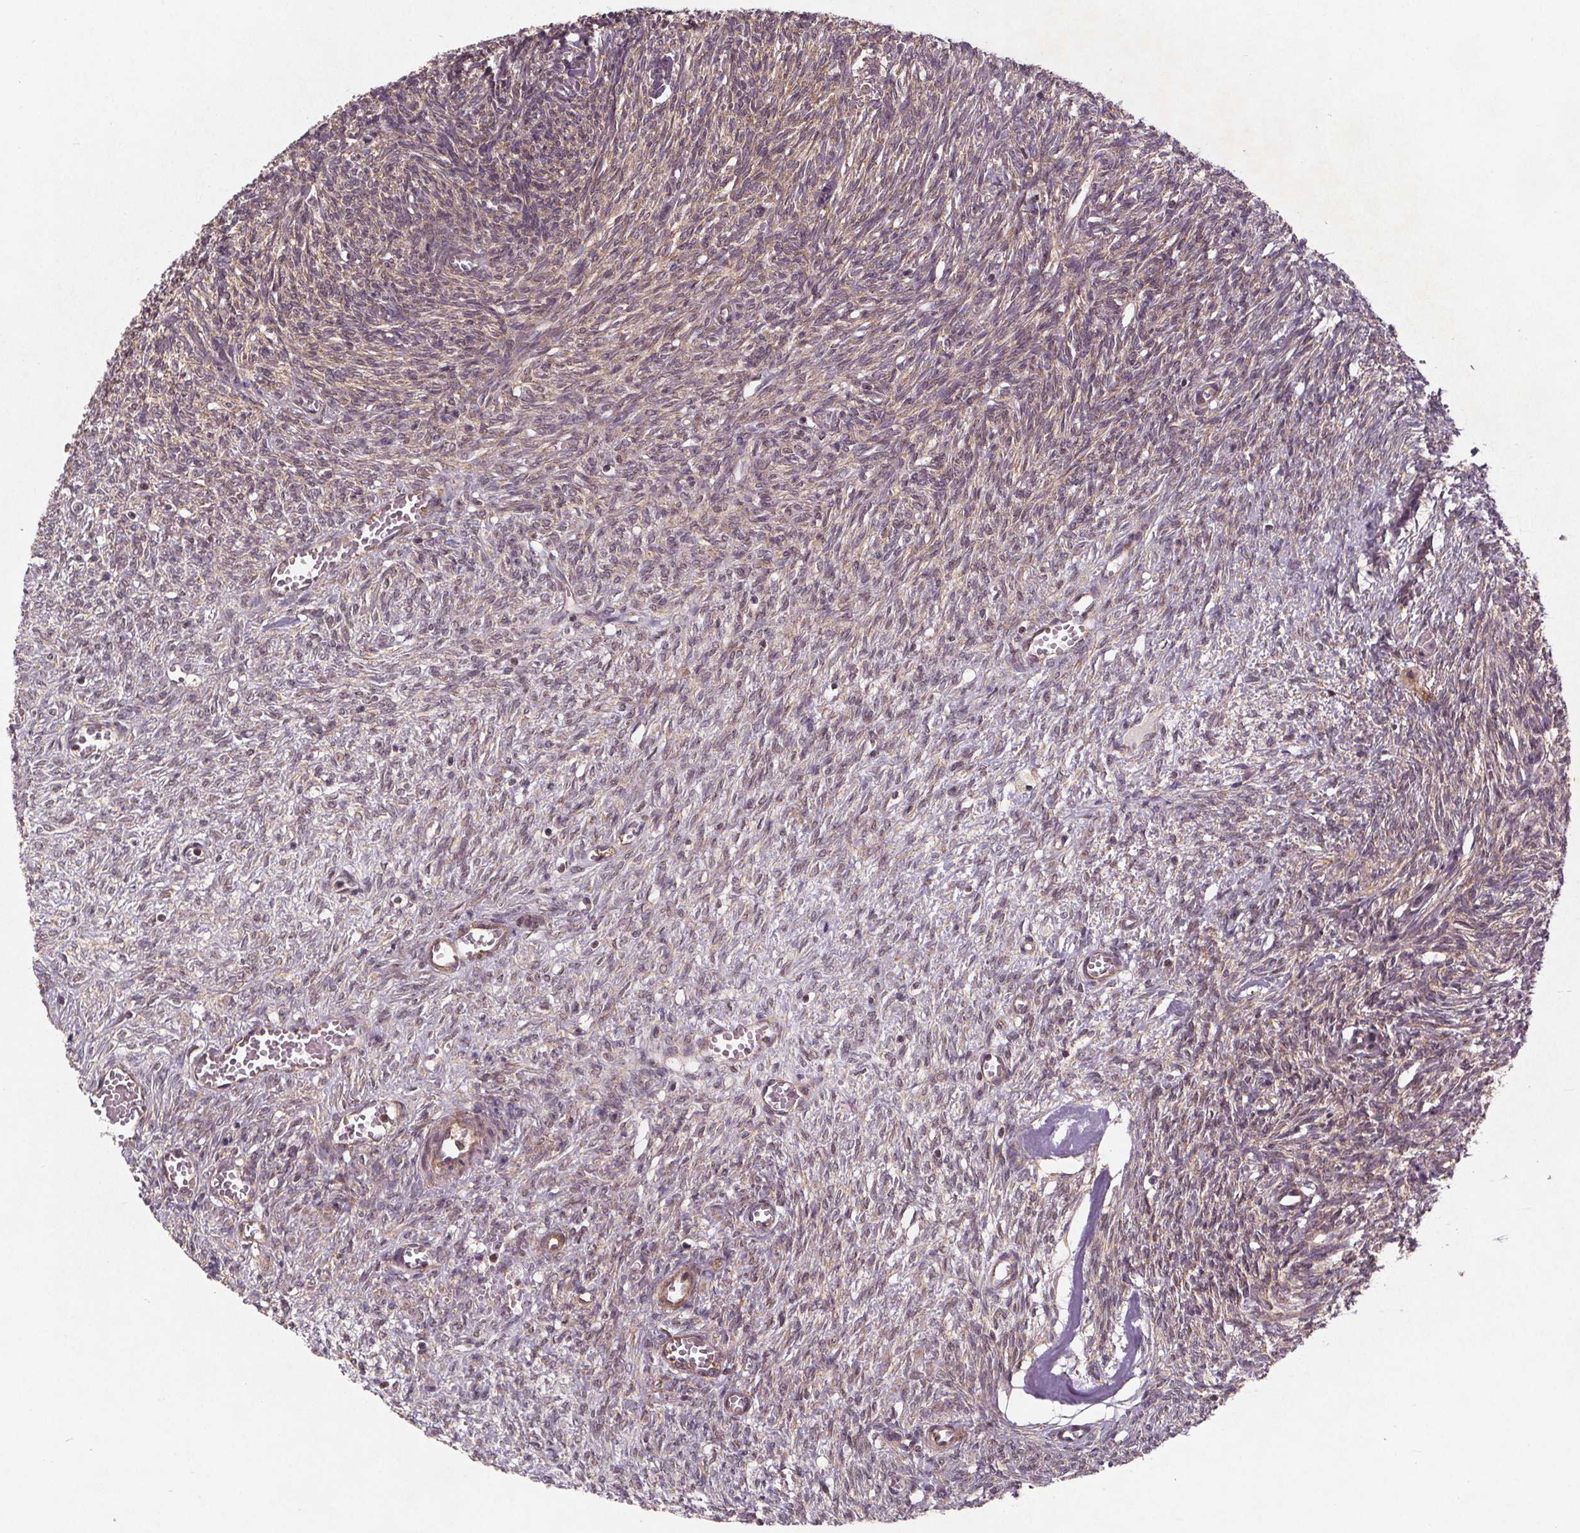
{"staining": {"intensity": "weak", "quantity": "25%-75%", "location": "cytoplasmic/membranous"}, "tissue": "ovary", "cell_type": "Ovarian stroma cells", "image_type": "normal", "snomed": [{"axis": "morphology", "description": "Normal tissue, NOS"}, {"axis": "topography", "description": "Ovary"}], "caption": "Ovary stained for a protein exhibits weak cytoplasmic/membranous positivity in ovarian stroma cells. (DAB (3,3'-diaminobenzidine) IHC, brown staining for protein, blue staining for nuclei).", "gene": "STRN3", "patient": {"sex": "female", "age": 46}}